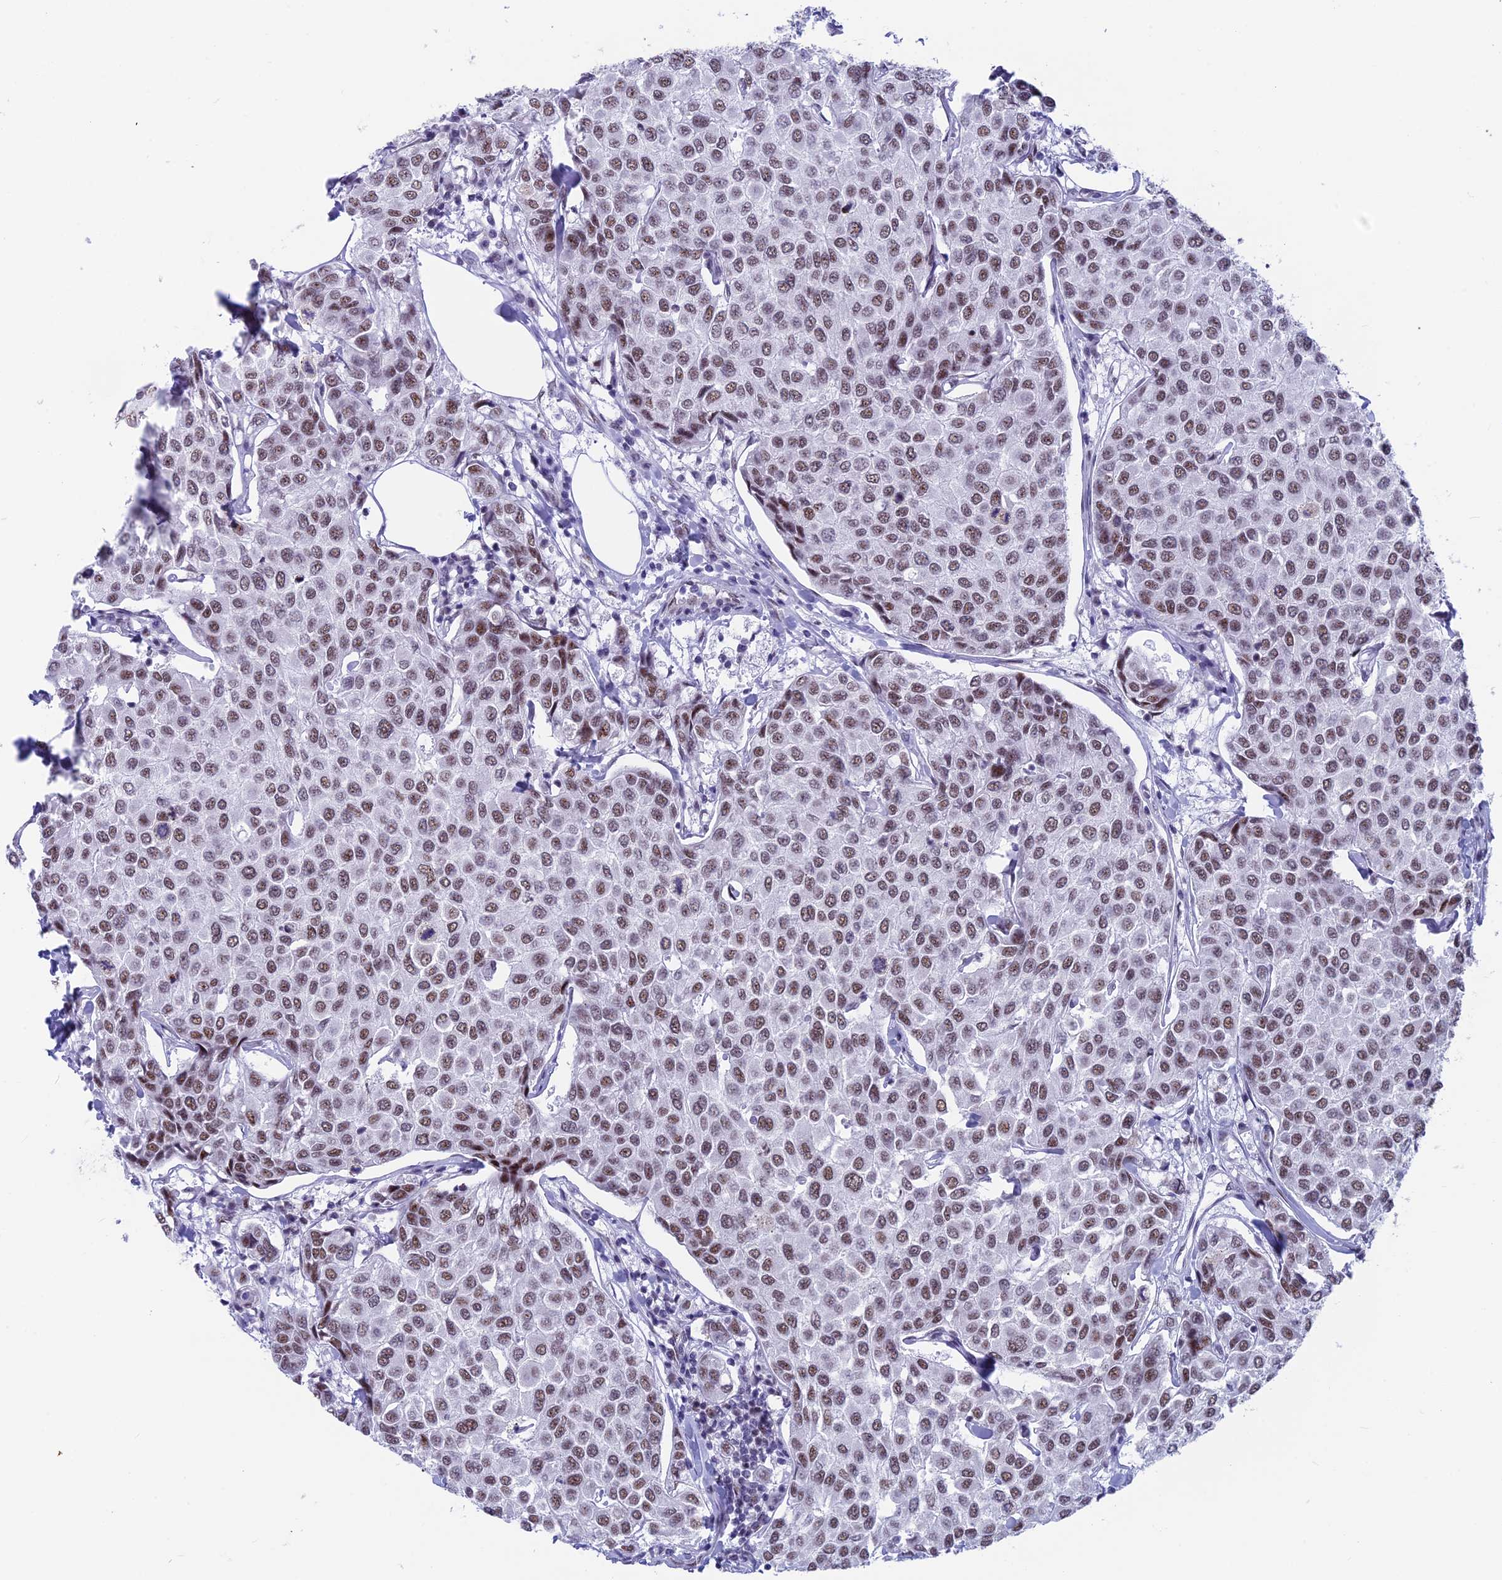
{"staining": {"intensity": "moderate", "quantity": ">75%", "location": "nuclear"}, "tissue": "breast cancer", "cell_type": "Tumor cells", "image_type": "cancer", "snomed": [{"axis": "morphology", "description": "Duct carcinoma"}, {"axis": "topography", "description": "Breast"}], "caption": "Human breast intraductal carcinoma stained with a brown dye demonstrates moderate nuclear positive staining in approximately >75% of tumor cells.", "gene": "SRSF5", "patient": {"sex": "female", "age": 55}}